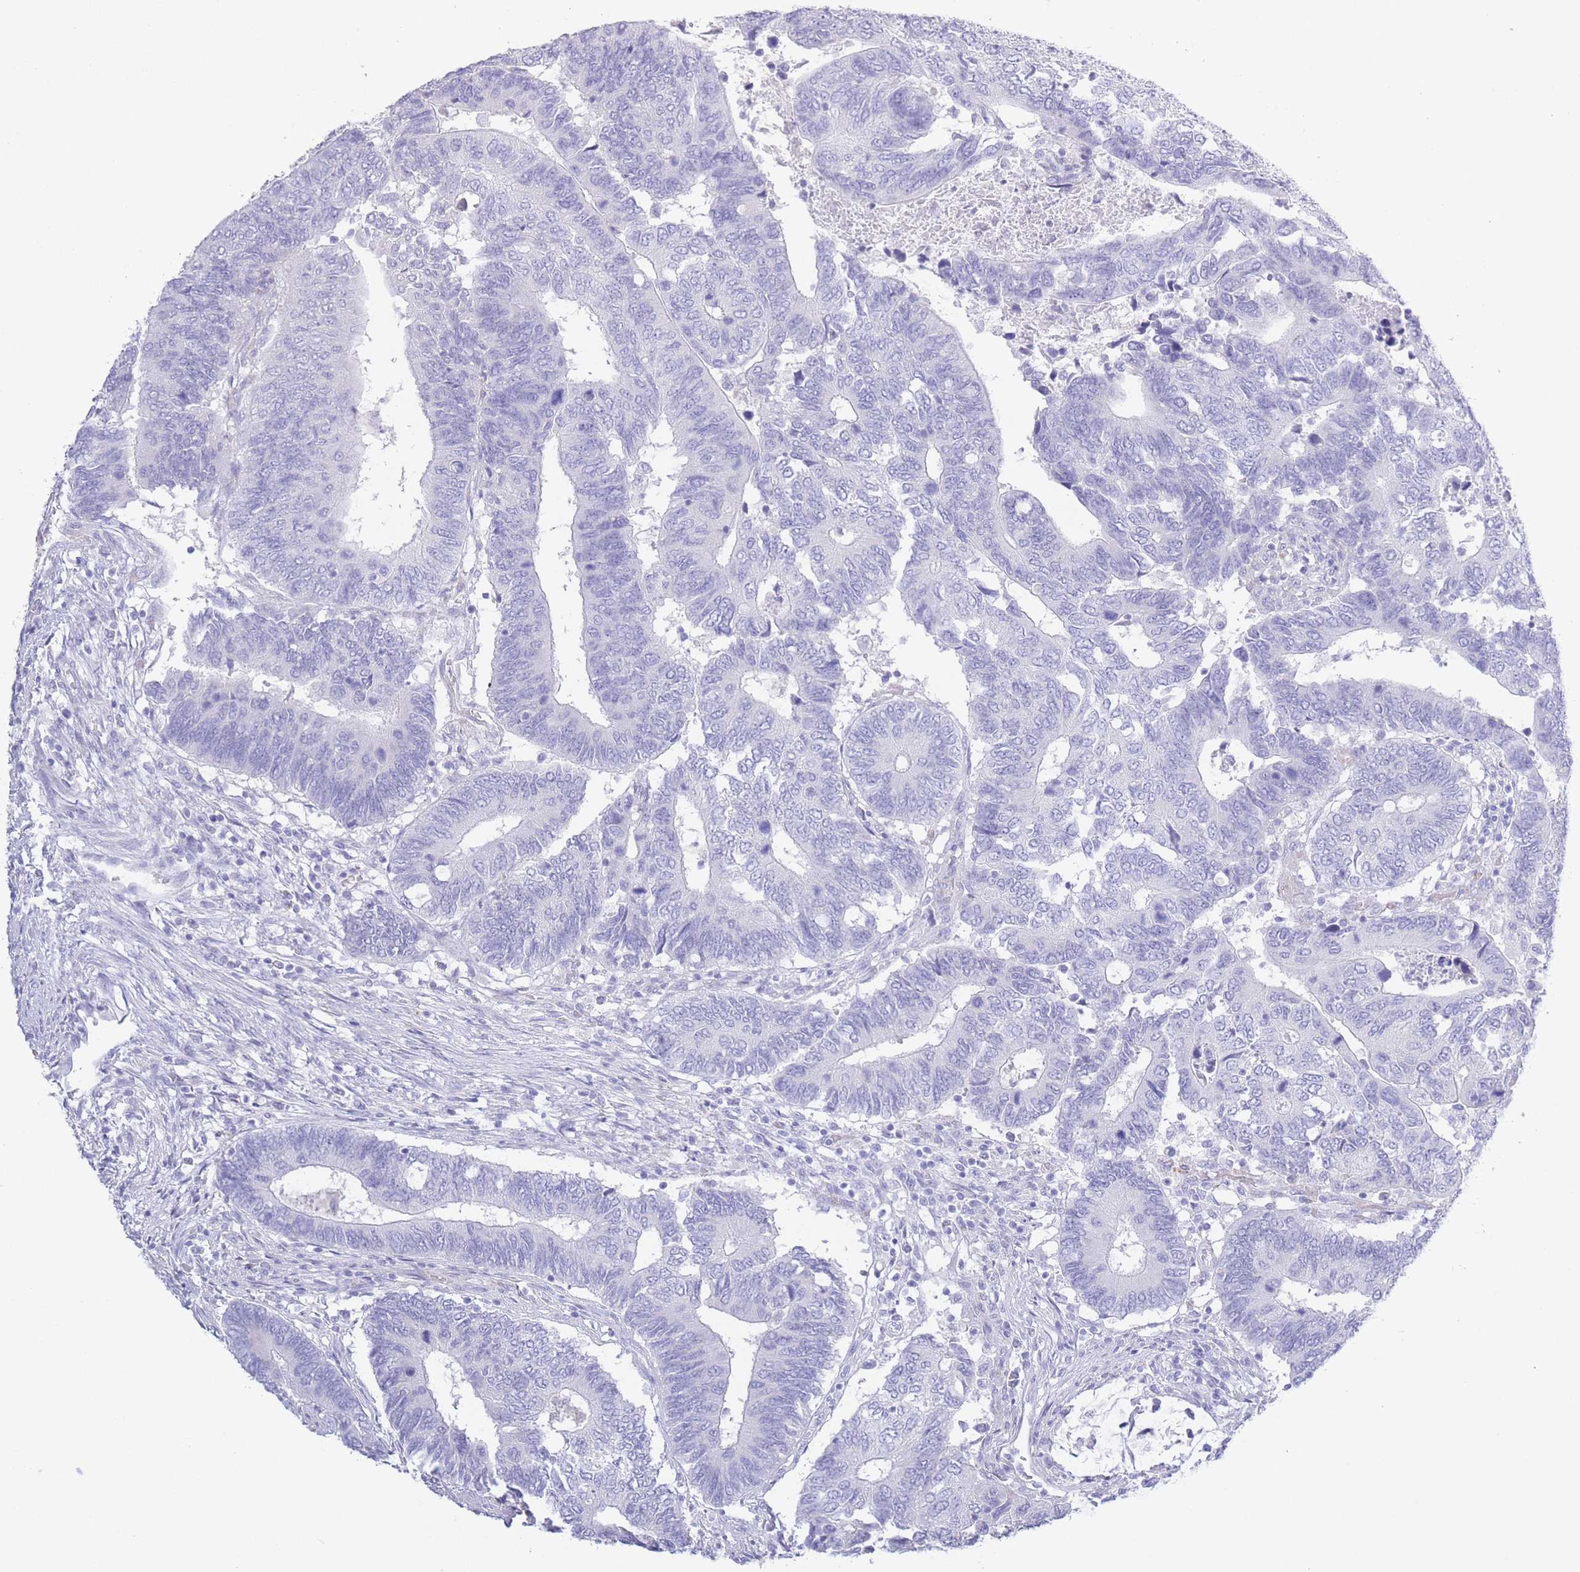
{"staining": {"intensity": "negative", "quantity": "none", "location": "none"}, "tissue": "colorectal cancer", "cell_type": "Tumor cells", "image_type": "cancer", "snomed": [{"axis": "morphology", "description": "Adenocarcinoma, NOS"}, {"axis": "topography", "description": "Colon"}], "caption": "Tumor cells show no significant positivity in adenocarcinoma (colorectal).", "gene": "PKLR", "patient": {"sex": "male", "age": 87}}